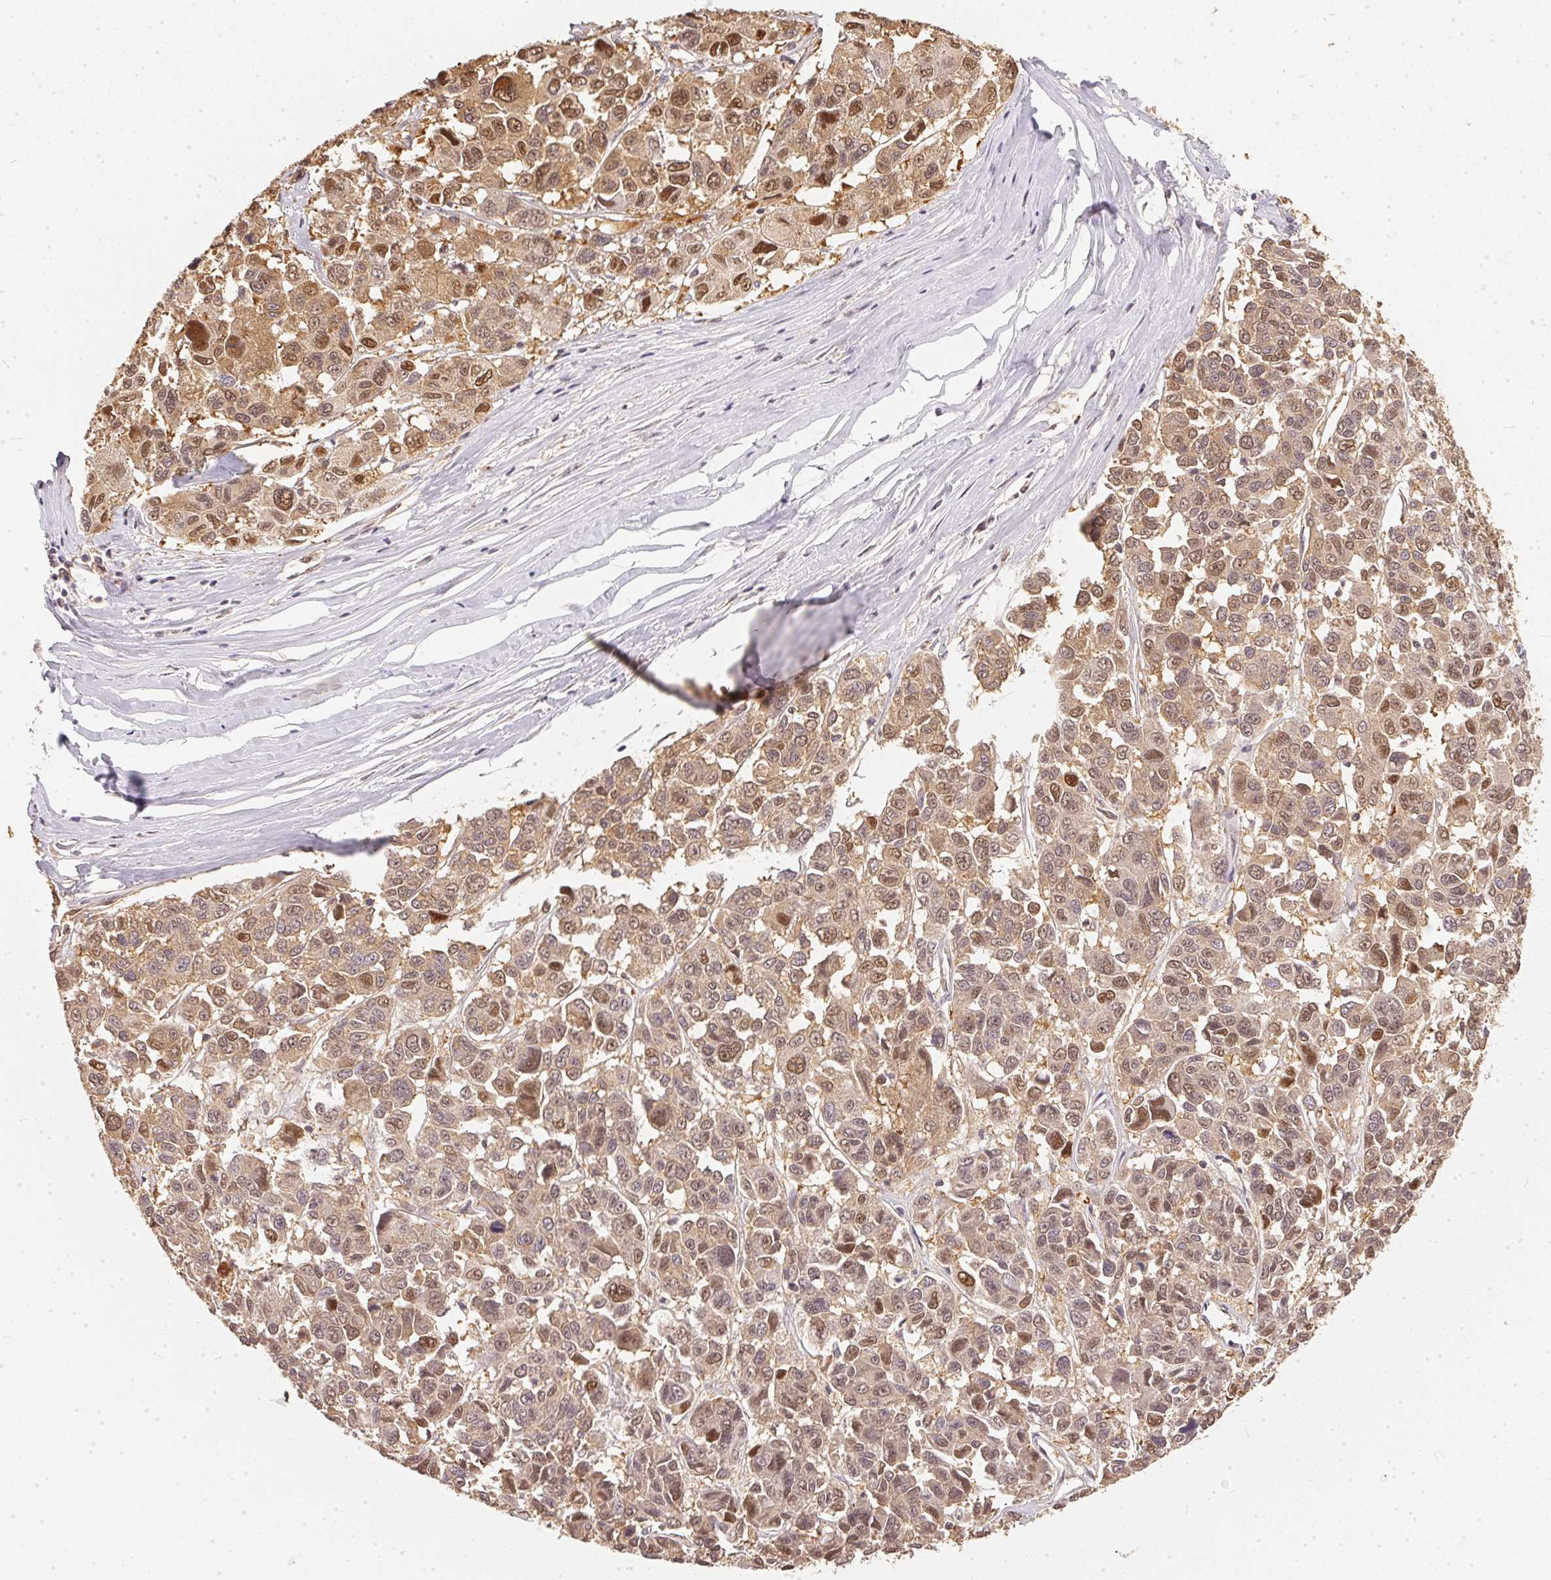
{"staining": {"intensity": "moderate", "quantity": ">75%", "location": "cytoplasmic/membranous,nuclear"}, "tissue": "melanoma", "cell_type": "Tumor cells", "image_type": "cancer", "snomed": [{"axis": "morphology", "description": "Malignant melanoma, NOS"}, {"axis": "topography", "description": "Skin"}], "caption": "This image shows immunohistochemistry staining of malignant melanoma, with medium moderate cytoplasmic/membranous and nuclear positivity in approximately >75% of tumor cells.", "gene": "BLMH", "patient": {"sex": "female", "age": 66}}